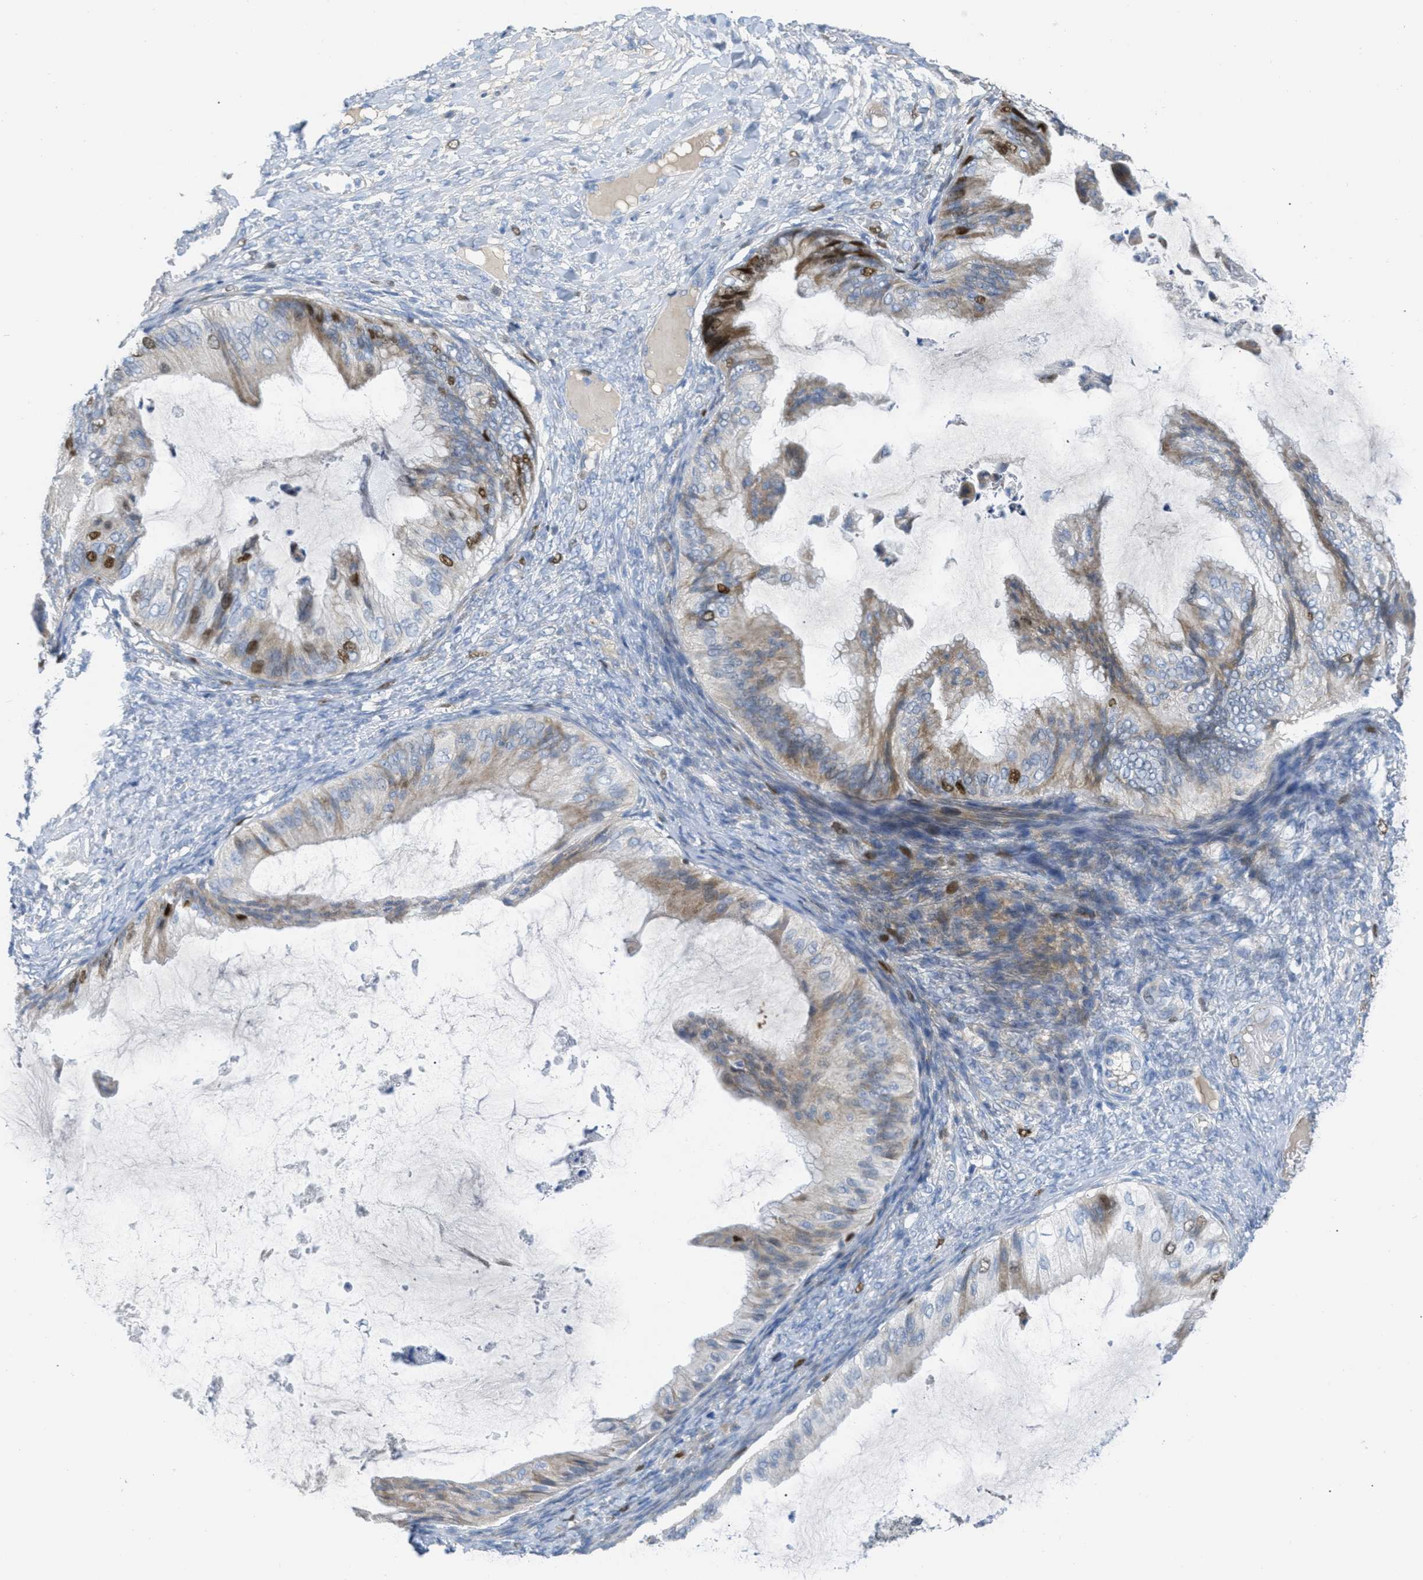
{"staining": {"intensity": "moderate", "quantity": ">75%", "location": "cytoplasmic/membranous,nuclear"}, "tissue": "ovarian cancer", "cell_type": "Tumor cells", "image_type": "cancer", "snomed": [{"axis": "morphology", "description": "Cystadenocarcinoma, mucinous, NOS"}, {"axis": "topography", "description": "Ovary"}], "caption": "Brown immunohistochemical staining in ovarian cancer reveals moderate cytoplasmic/membranous and nuclear staining in about >75% of tumor cells.", "gene": "ORC6", "patient": {"sex": "female", "age": 61}}